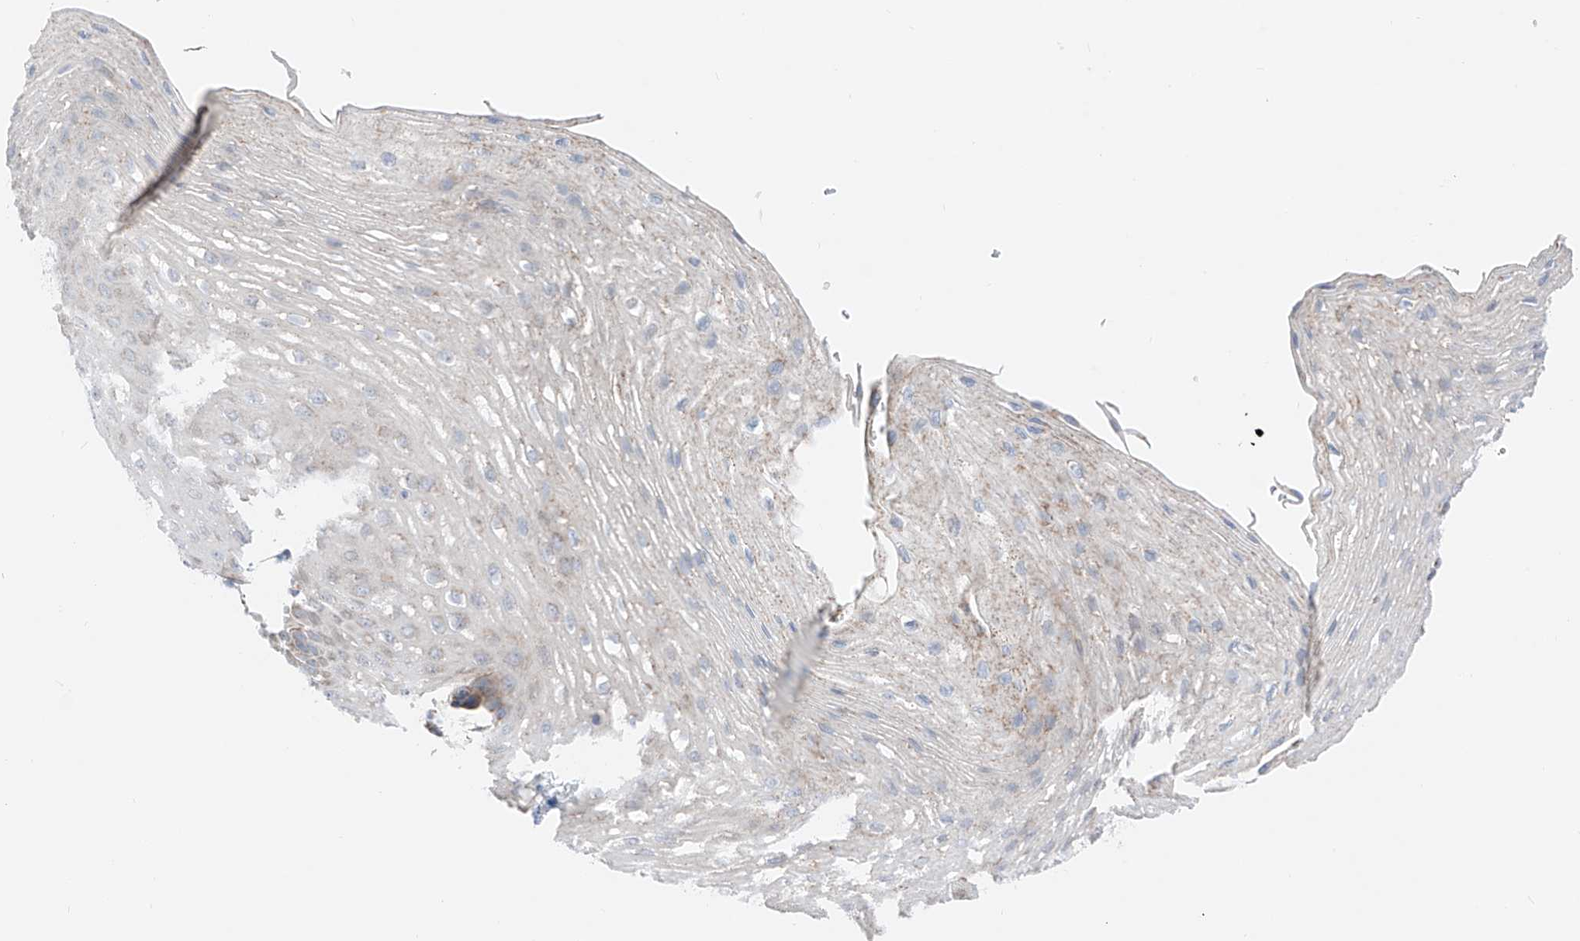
{"staining": {"intensity": "moderate", "quantity": "<25%", "location": "cytoplasmic/membranous"}, "tissue": "esophagus", "cell_type": "Squamous epithelial cells", "image_type": "normal", "snomed": [{"axis": "morphology", "description": "Normal tissue, NOS"}, {"axis": "topography", "description": "Esophagus"}], "caption": "Immunohistochemical staining of normal esophagus demonstrates <25% levels of moderate cytoplasmic/membranous protein staining in approximately <25% of squamous epithelial cells. (Stains: DAB (3,3'-diaminobenzidine) in brown, nuclei in blue, Microscopy: brightfield microscopy at high magnification).", "gene": "MRAP", "patient": {"sex": "female", "age": 66}}